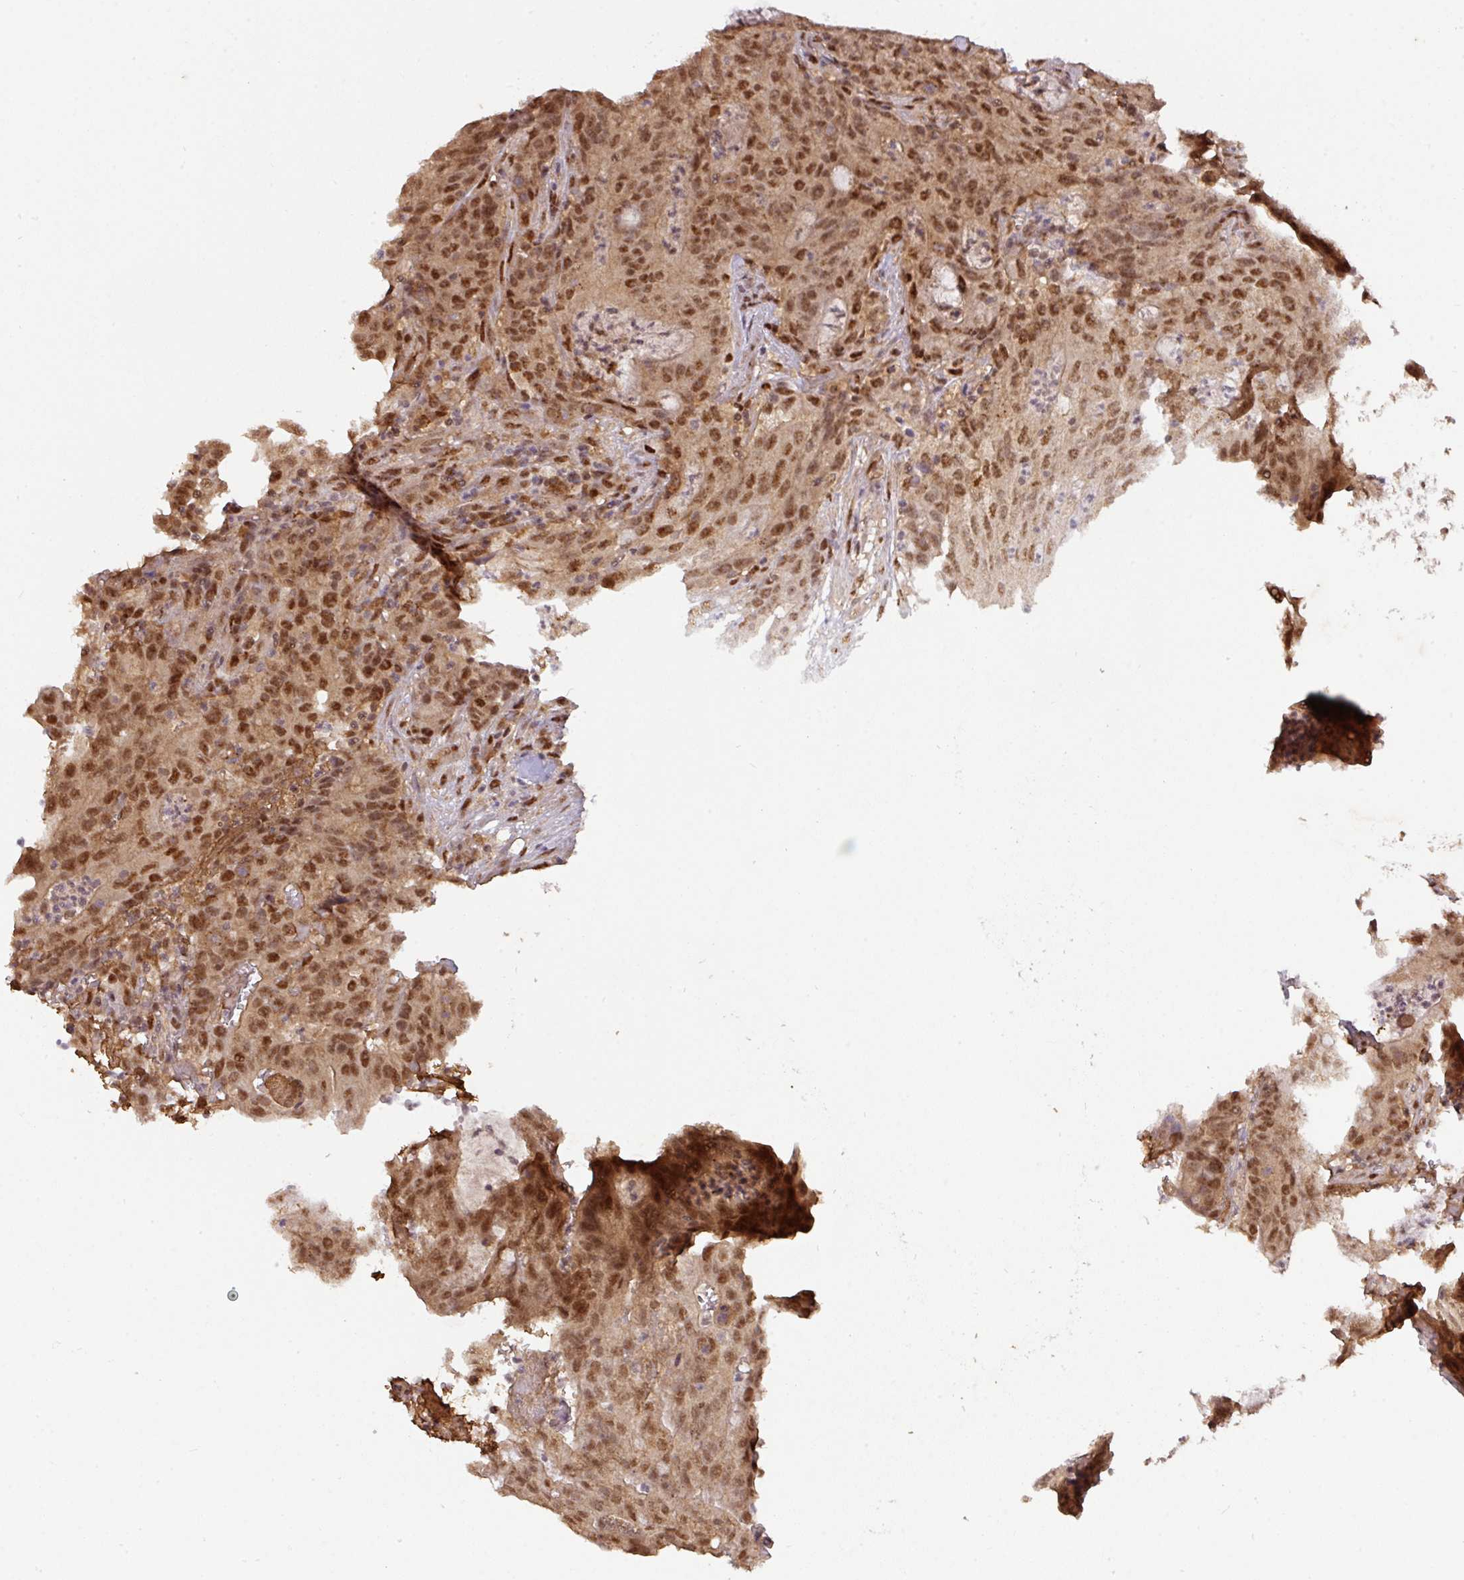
{"staining": {"intensity": "moderate", "quantity": ">75%", "location": "nuclear"}, "tissue": "colorectal cancer", "cell_type": "Tumor cells", "image_type": "cancer", "snomed": [{"axis": "morphology", "description": "Adenocarcinoma, NOS"}, {"axis": "topography", "description": "Colon"}], "caption": "Moderate nuclear positivity for a protein is present in about >75% of tumor cells of colorectal adenocarcinoma using immunohistochemistry.", "gene": "RANBP9", "patient": {"sex": "male", "age": 83}}